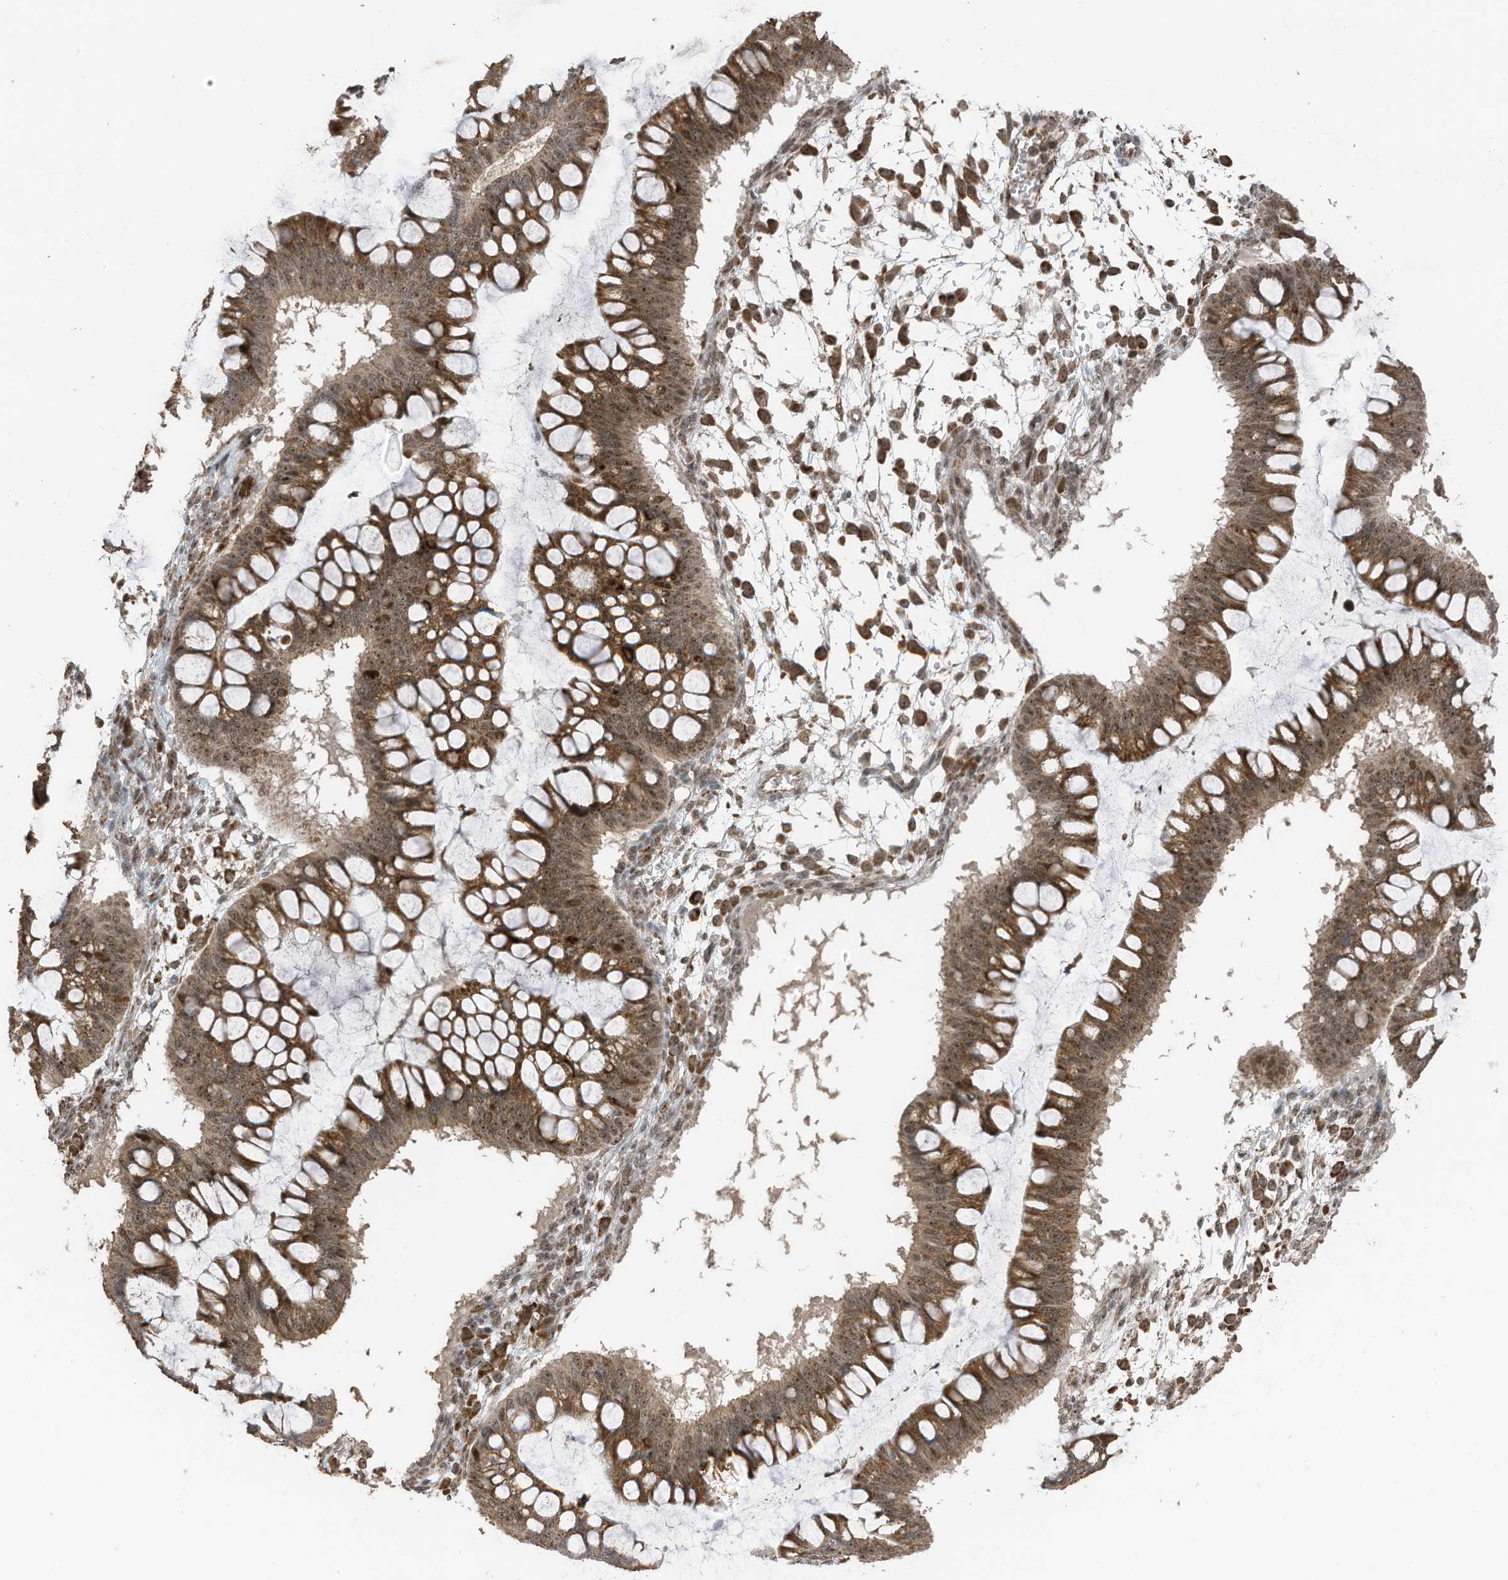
{"staining": {"intensity": "moderate", "quantity": ">75%", "location": "cytoplasmic/membranous,nuclear"}, "tissue": "ovarian cancer", "cell_type": "Tumor cells", "image_type": "cancer", "snomed": [{"axis": "morphology", "description": "Cystadenocarcinoma, mucinous, NOS"}, {"axis": "topography", "description": "Ovary"}], "caption": "DAB immunohistochemical staining of human ovarian mucinous cystadenocarcinoma exhibits moderate cytoplasmic/membranous and nuclear protein expression in about >75% of tumor cells.", "gene": "ERLEC1", "patient": {"sex": "female", "age": 73}}